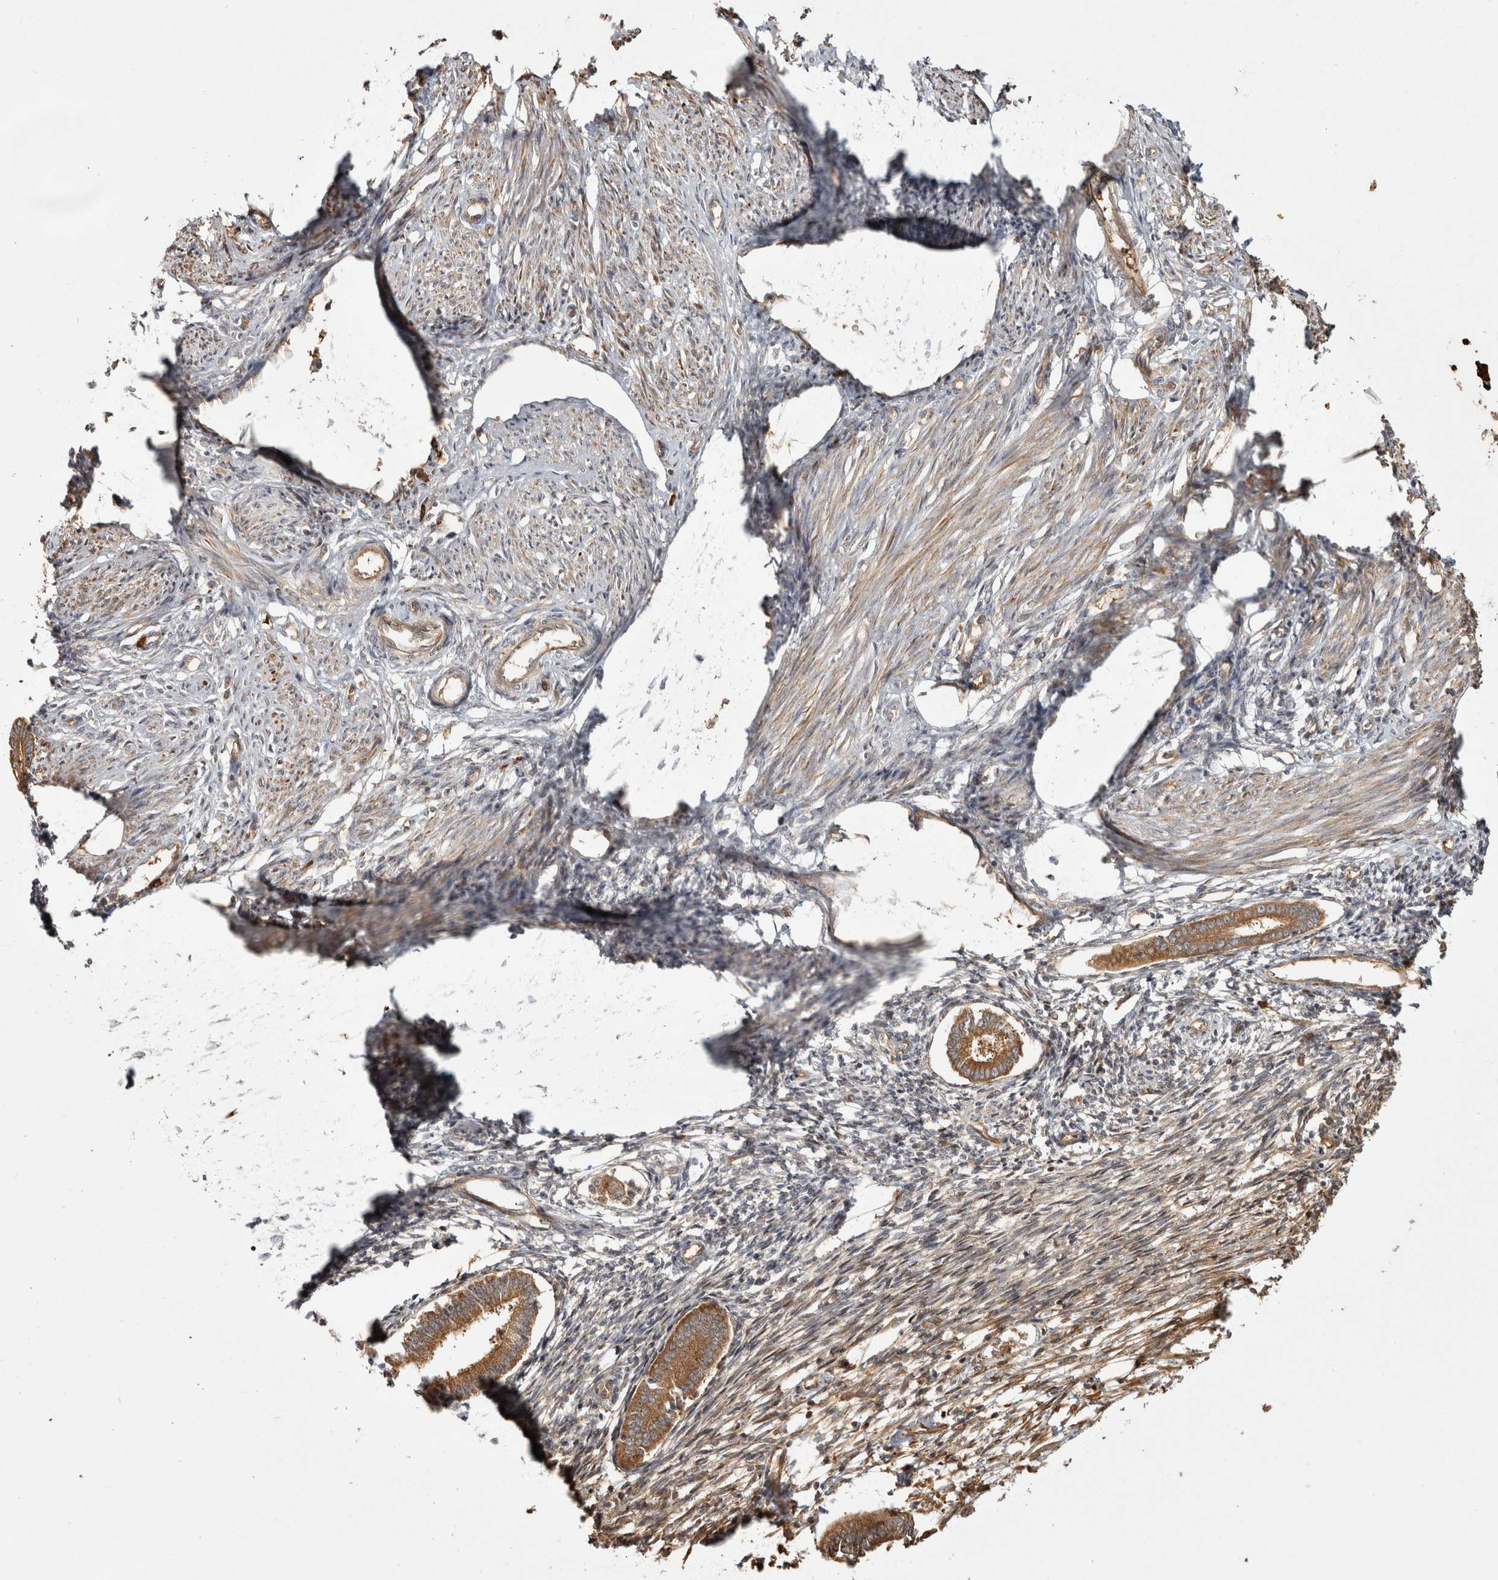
{"staining": {"intensity": "moderate", "quantity": "25%-75%", "location": "cytoplasmic/membranous"}, "tissue": "endometrium", "cell_type": "Cells in endometrial stroma", "image_type": "normal", "snomed": [{"axis": "morphology", "description": "Normal tissue, NOS"}, {"axis": "topography", "description": "Endometrium"}], "caption": "Cells in endometrial stroma show medium levels of moderate cytoplasmic/membranous staining in approximately 25%-75% of cells in unremarkable endometrium.", "gene": "CAMSAP2", "patient": {"sex": "female", "age": 56}}